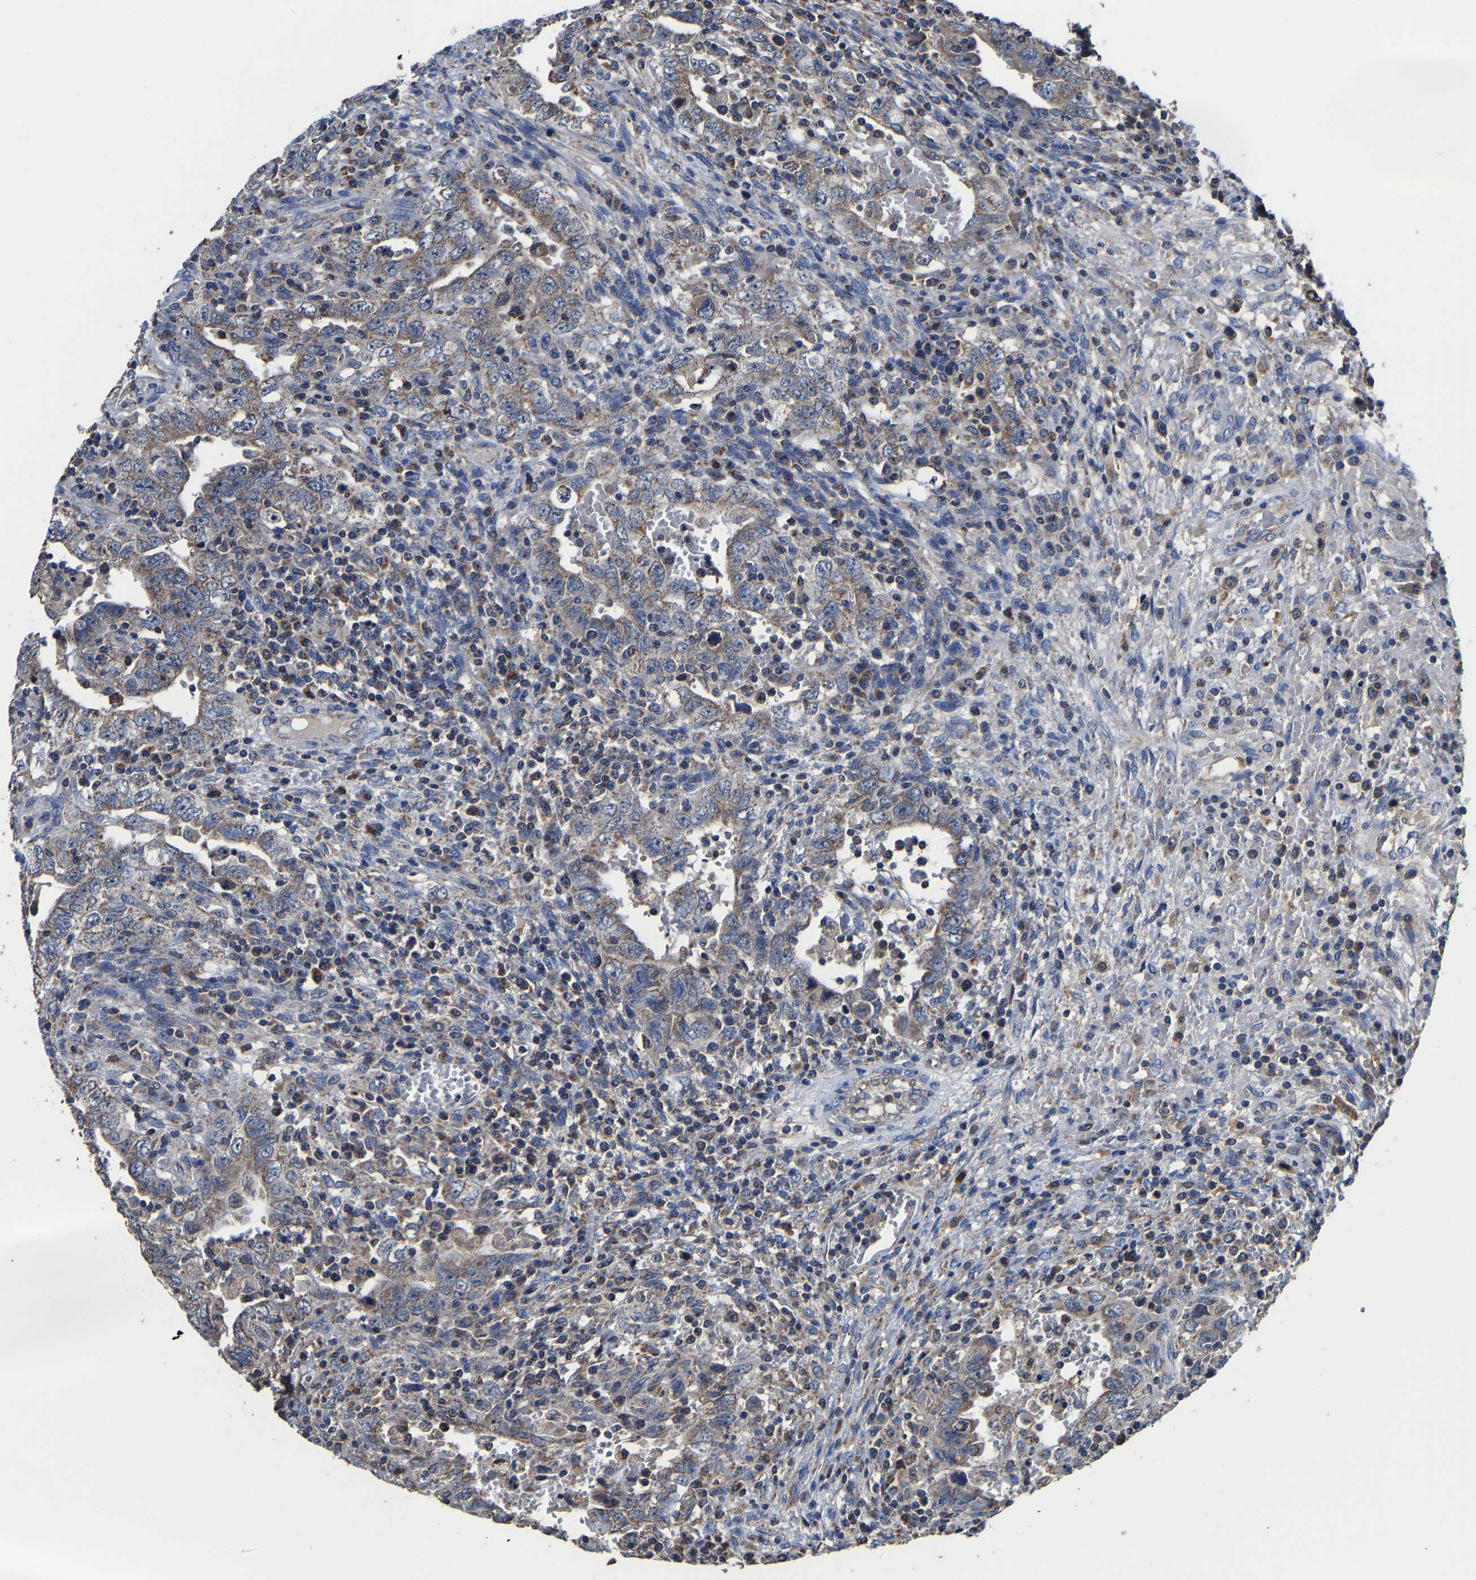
{"staining": {"intensity": "weak", "quantity": "<25%", "location": "cytoplasmic/membranous"}, "tissue": "testis cancer", "cell_type": "Tumor cells", "image_type": "cancer", "snomed": [{"axis": "morphology", "description": "Carcinoma, Embryonal, NOS"}, {"axis": "topography", "description": "Testis"}], "caption": "Immunohistochemistry (IHC) histopathology image of neoplastic tissue: testis cancer (embryonal carcinoma) stained with DAB (3,3'-diaminobenzidine) reveals no significant protein expression in tumor cells.", "gene": "ZCCHC7", "patient": {"sex": "male", "age": 26}}